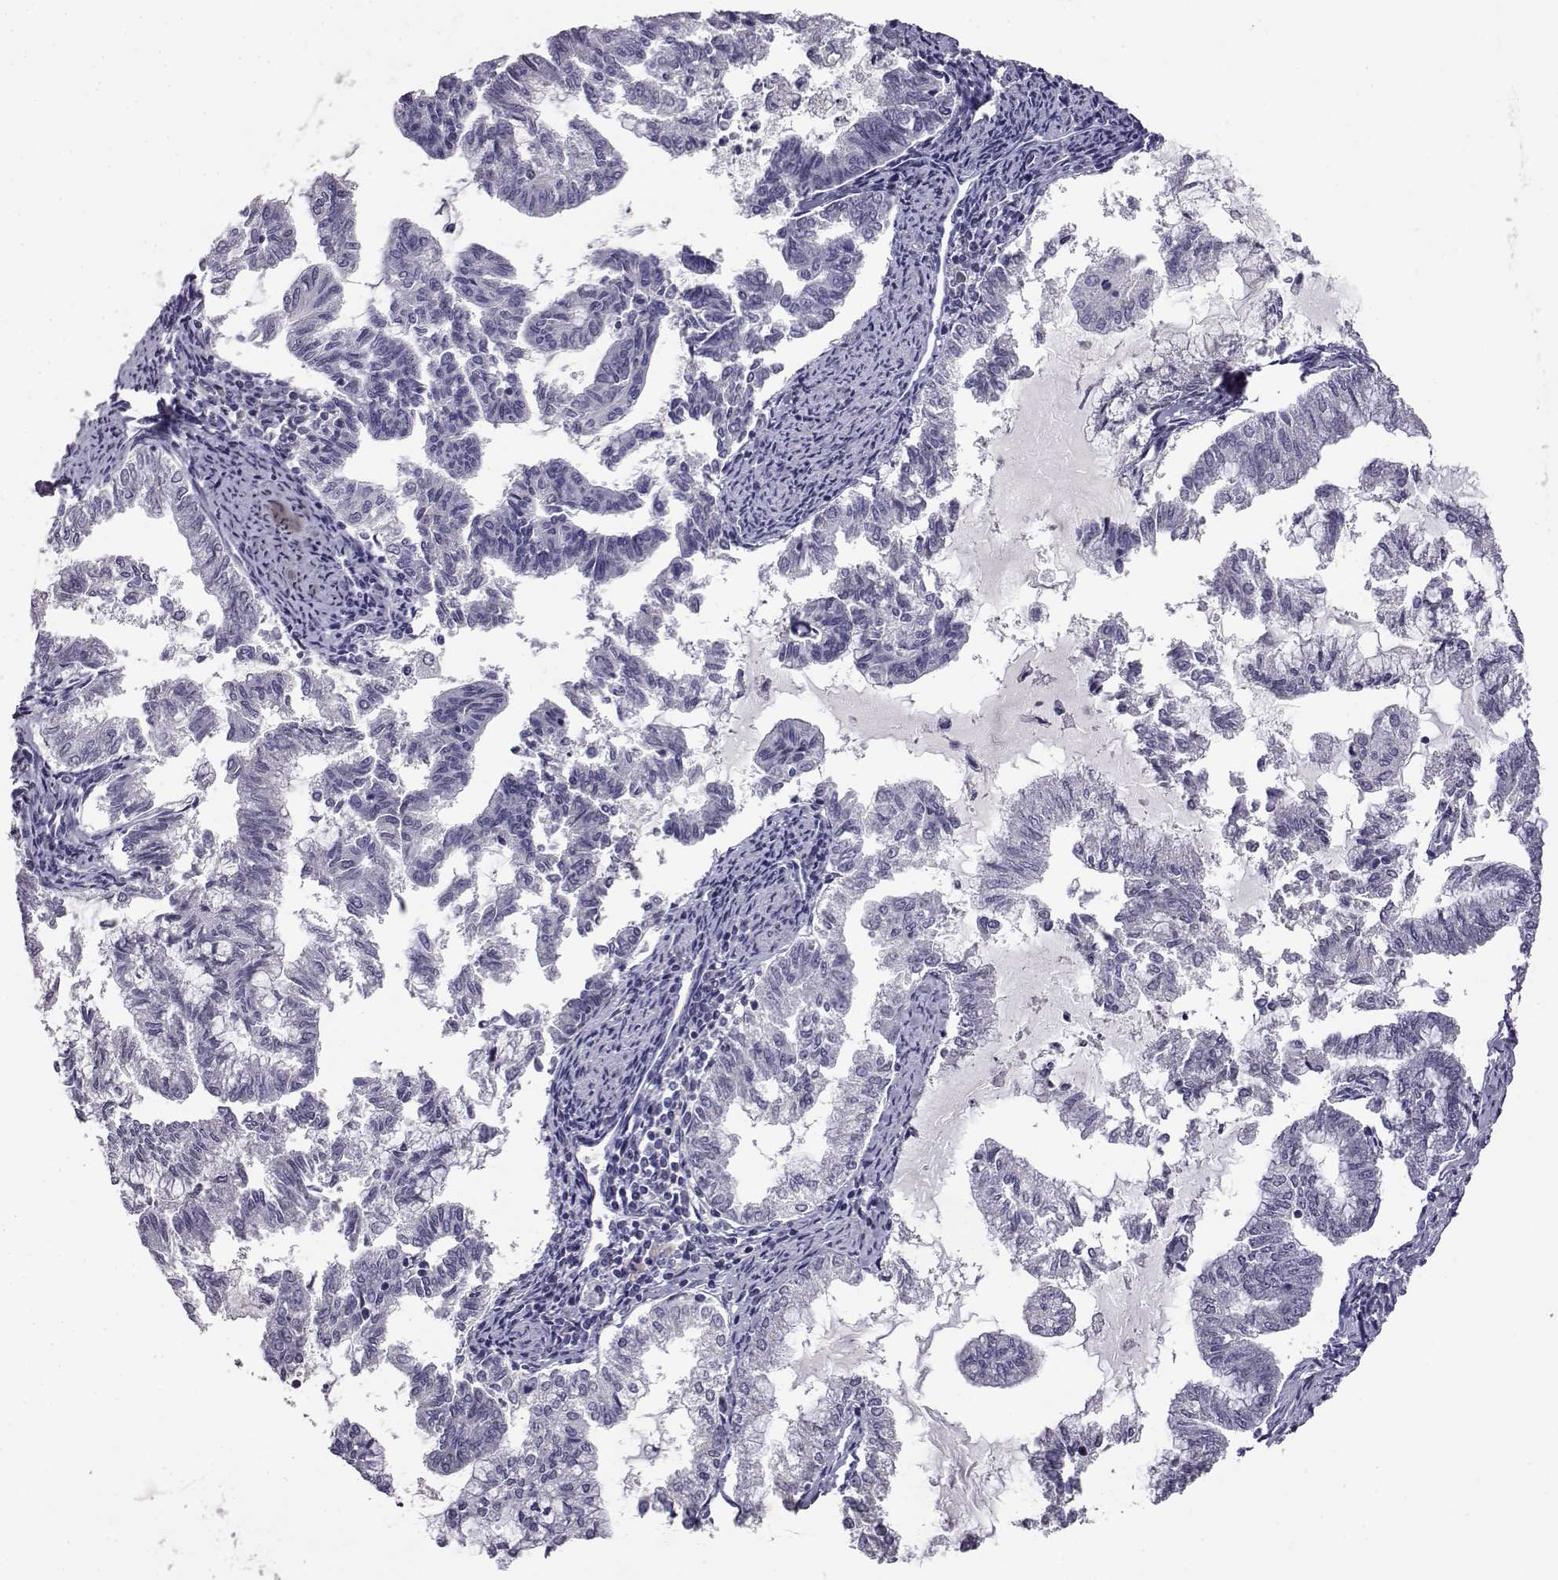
{"staining": {"intensity": "negative", "quantity": "none", "location": "none"}, "tissue": "endometrial cancer", "cell_type": "Tumor cells", "image_type": "cancer", "snomed": [{"axis": "morphology", "description": "Adenocarcinoma, NOS"}, {"axis": "topography", "description": "Endometrium"}], "caption": "This histopathology image is of endometrial adenocarcinoma stained with immunohistochemistry to label a protein in brown with the nuclei are counter-stained blue. There is no expression in tumor cells.", "gene": "AKR1B1", "patient": {"sex": "female", "age": 79}}